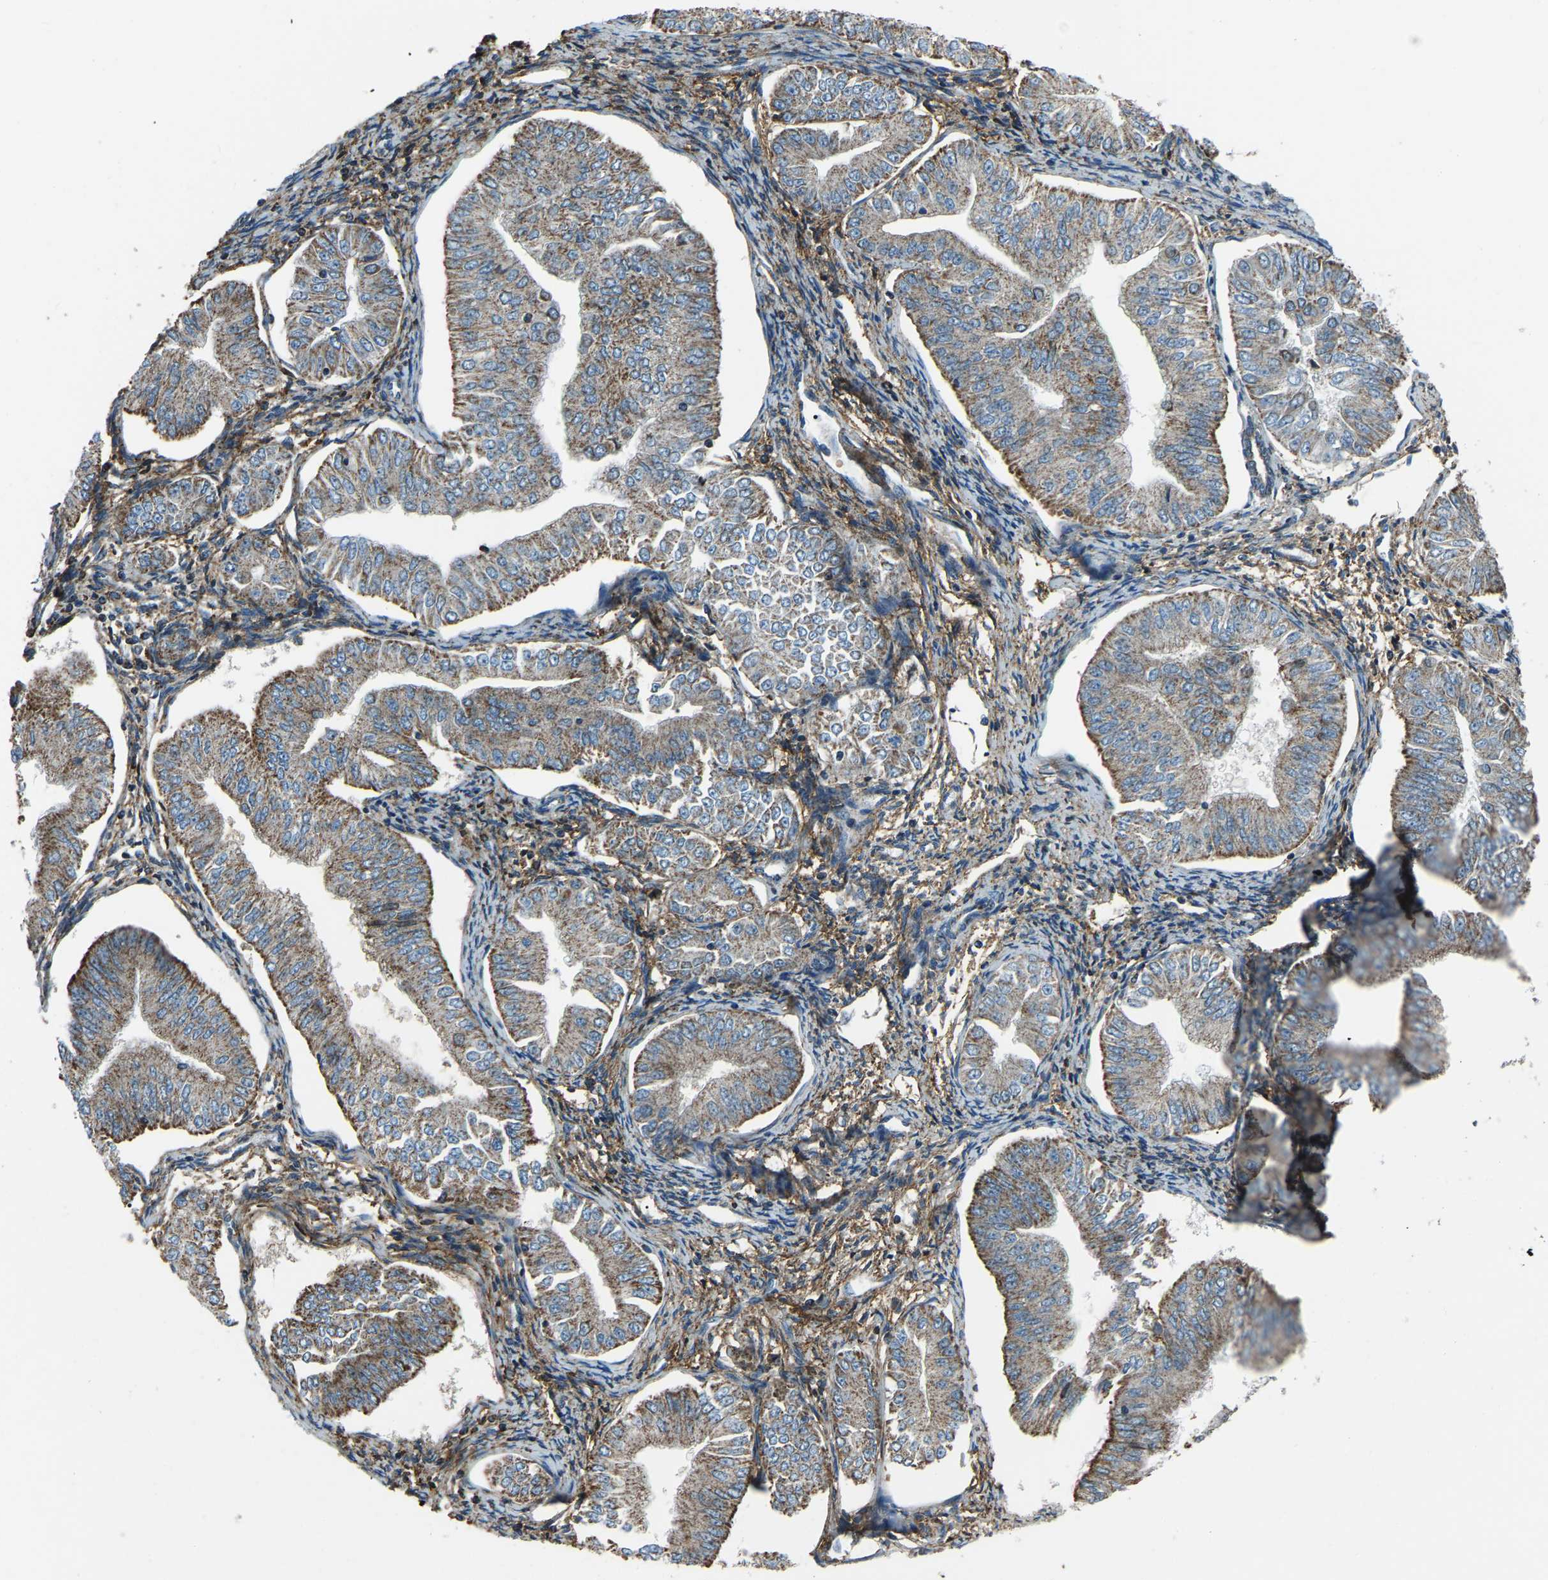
{"staining": {"intensity": "moderate", "quantity": ">75%", "location": "cytoplasmic/membranous"}, "tissue": "endometrial cancer", "cell_type": "Tumor cells", "image_type": "cancer", "snomed": [{"axis": "morphology", "description": "Normal tissue, NOS"}, {"axis": "morphology", "description": "Adenocarcinoma, NOS"}, {"axis": "topography", "description": "Endometrium"}], "caption": "Adenocarcinoma (endometrial) stained for a protein (brown) demonstrates moderate cytoplasmic/membranous positive positivity in about >75% of tumor cells.", "gene": "RBM33", "patient": {"sex": "female", "age": 53}}